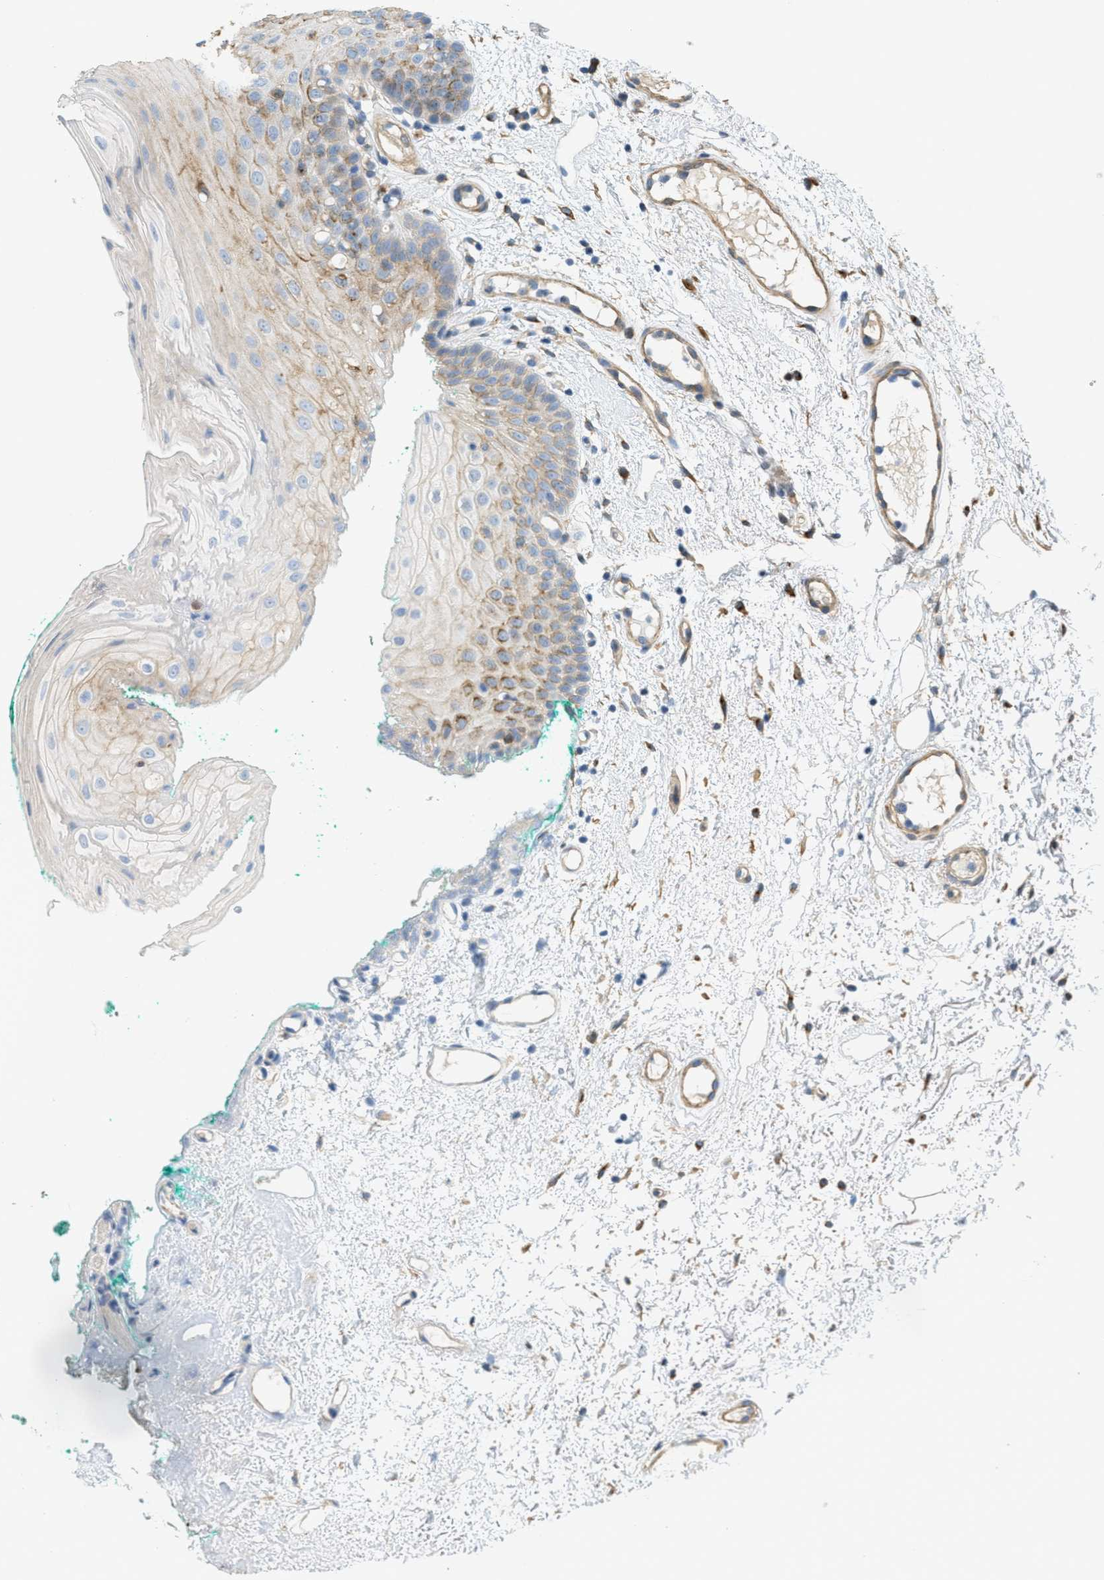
{"staining": {"intensity": "moderate", "quantity": "<25%", "location": "cytoplasmic/membranous"}, "tissue": "oral mucosa", "cell_type": "Squamous epithelial cells", "image_type": "normal", "snomed": [{"axis": "morphology", "description": "Normal tissue, NOS"}, {"axis": "morphology", "description": "Squamous cell carcinoma, NOS"}, {"axis": "topography", "description": "Oral tissue"}, {"axis": "topography", "description": "Salivary gland"}, {"axis": "topography", "description": "Head-Neck"}], "caption": "Protein expression analysis of unremarkable human oral mucosa reveals moderate cytoplasmic/membranous expression in approximately <25% of squamous epithelial cells. Immunohistochemistry stains the protein of interest in brown and the nuclei are stained blue.", "gene": "ADCY5", "patient": {"sex": "female", "age": 62}}